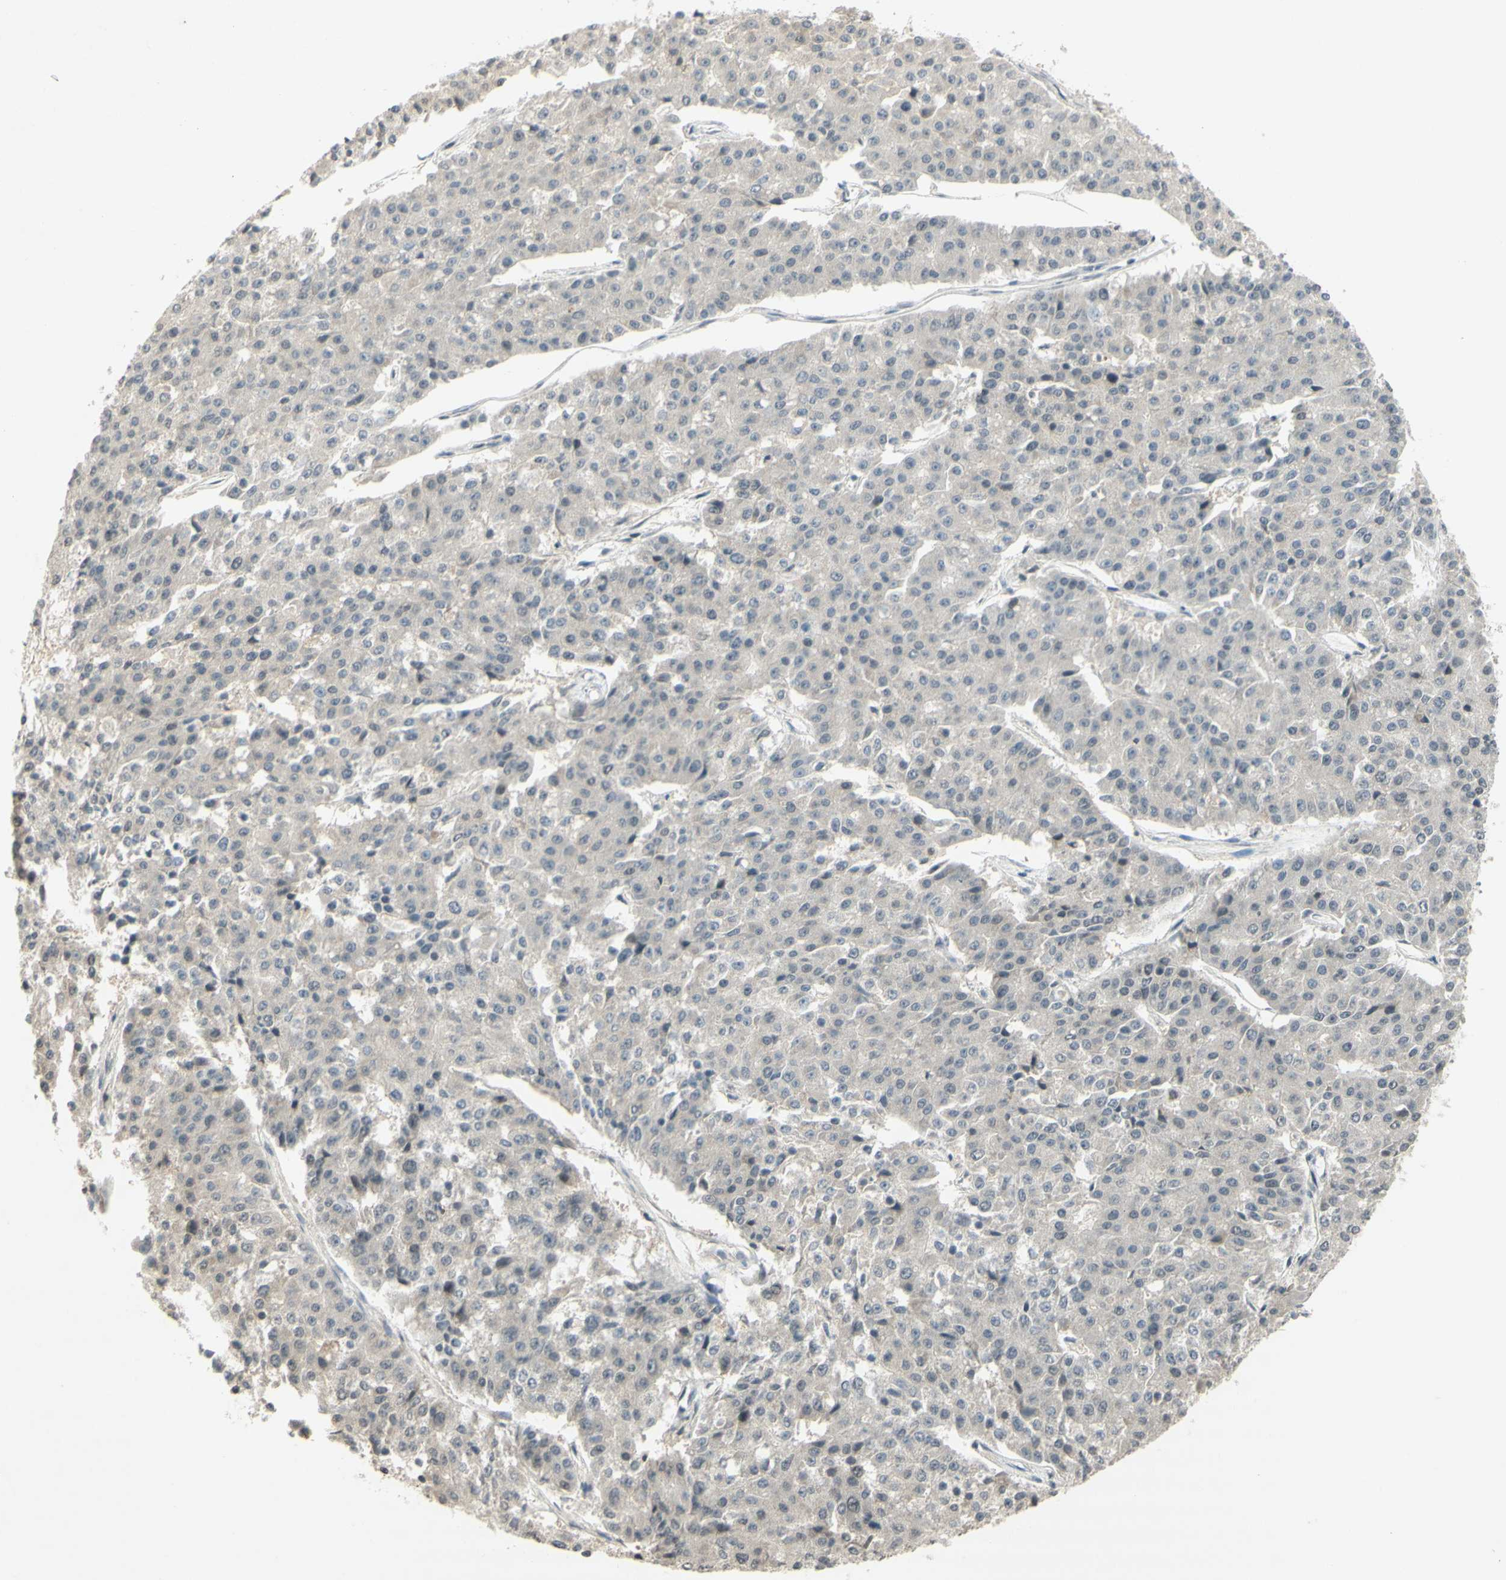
{"staining": {"intensity": "negative", "quantity": "none", "location": "none"}, "tissue": "pancreatic cancer", "cell_type": "Tumor cells", "image_type": "cancer", "snomed": [{"axis": "morphology", "description": "Adenocarcinoma, NOS"}, {"axis": "topography", "description": "Pancreas"}], "caption": "This micrograph is of pancreatic cancer (adenocarcinoma) stained with immunohistochemistry (IHC) to label a protein in brown with the nuclei are counter-stained blue. There is no positivity in tumor cells.", "gene": "GLI1", "patient": {"sex": "male", "age": 50}}